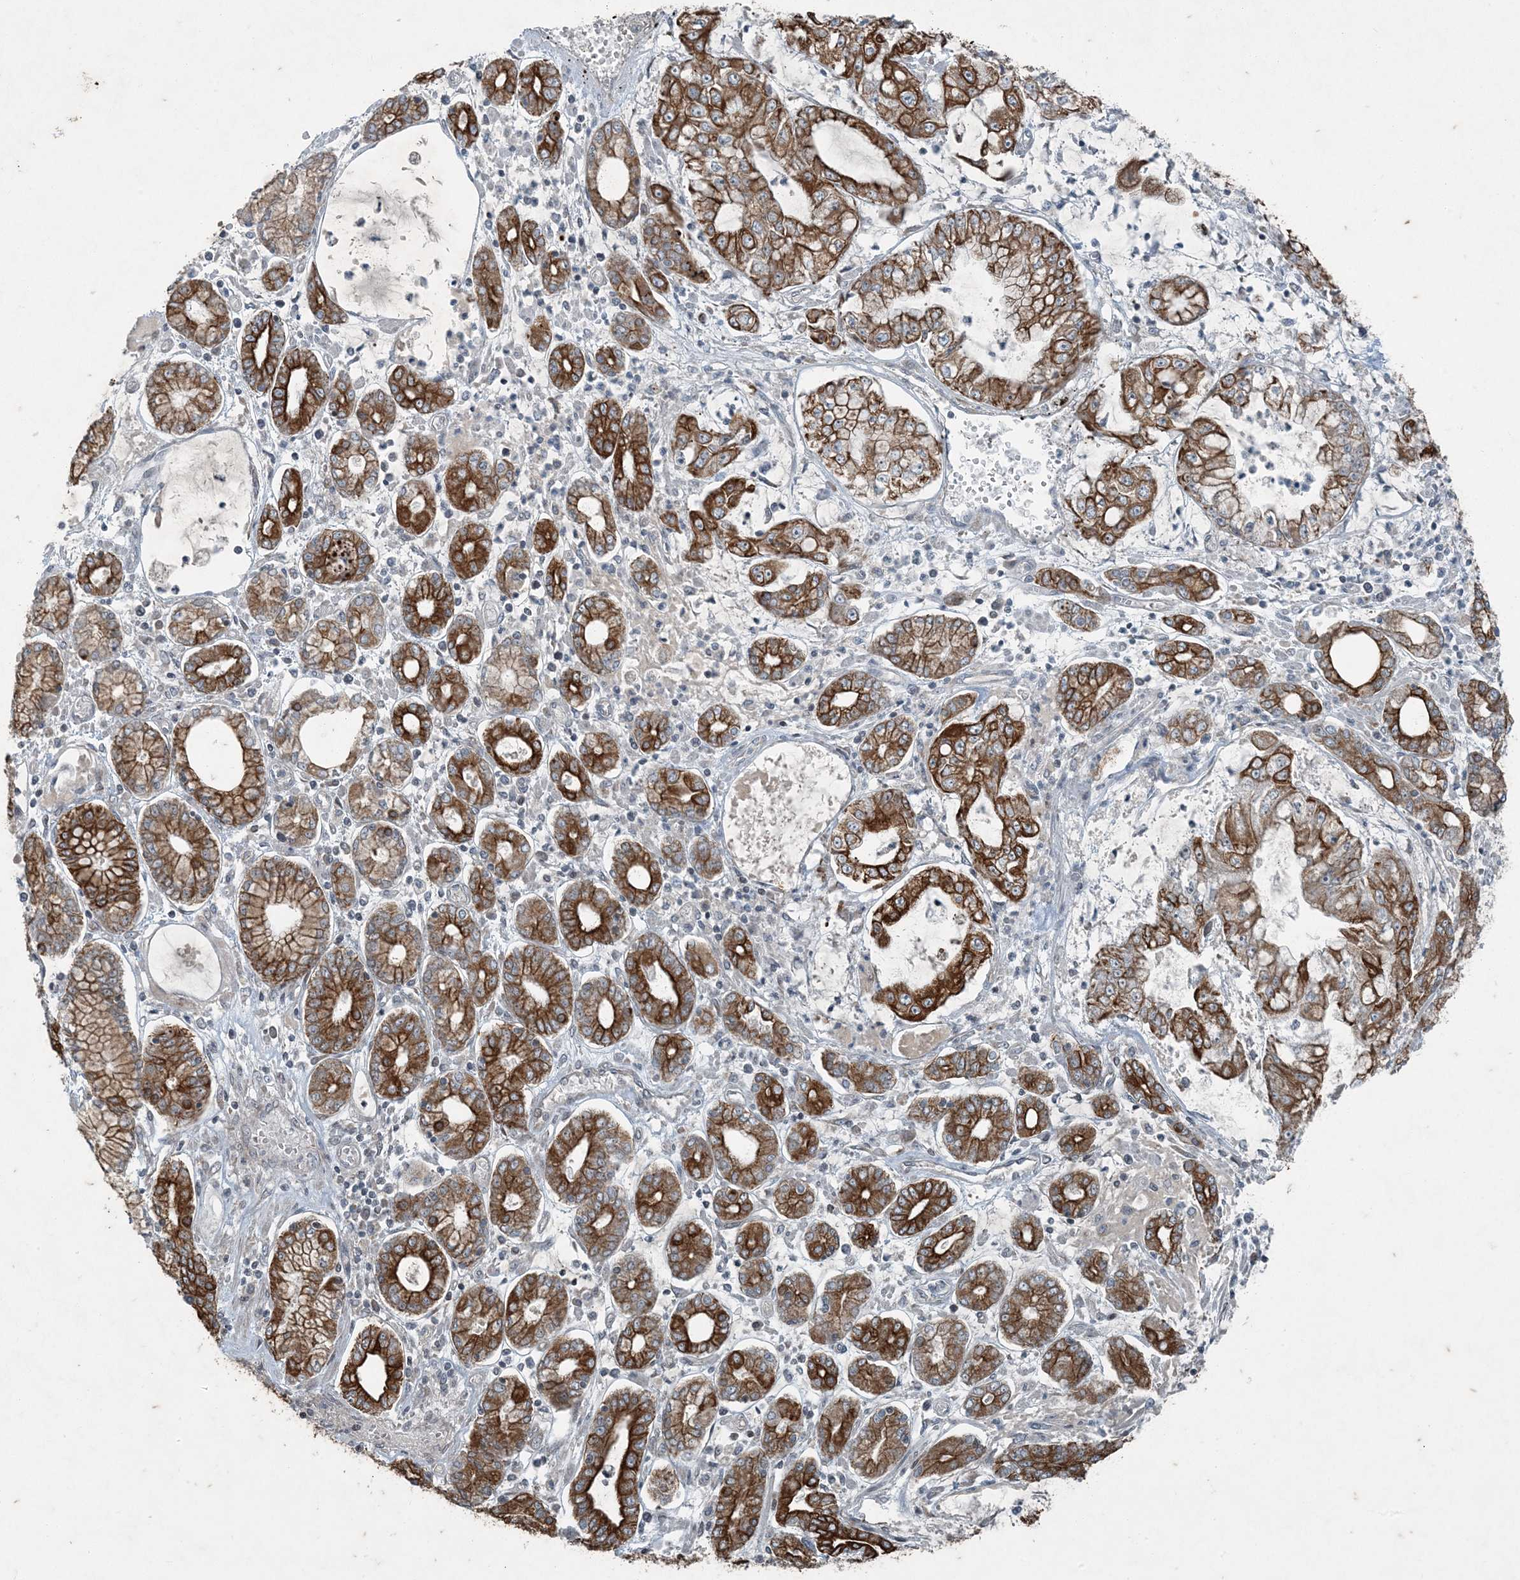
{"staining": {"intensity": "strong", "quantity": "25%-75%", "location": "cytoplasmic/membranous"}, "tissue": "stomach cancer", "cell_type": "Tumor cells", "image_type": "cancer", "snomed": [{"axis": "morphology", "description": "Adenocarcinoma, NOS"}, {"axis": "topography", "description": "Stomach"}], "caption": "Immunohistochemistry (IHC) of human stomach cancer (adenocarcinoma) shows high levels of strong cytoplasmic/membranous positivity in about 25%-75% of tumor cells. (Brightfield microscopy of DAB IHC at high magnification).", "gene": "PC", "patient": {"sex": "male", "age": 76}}